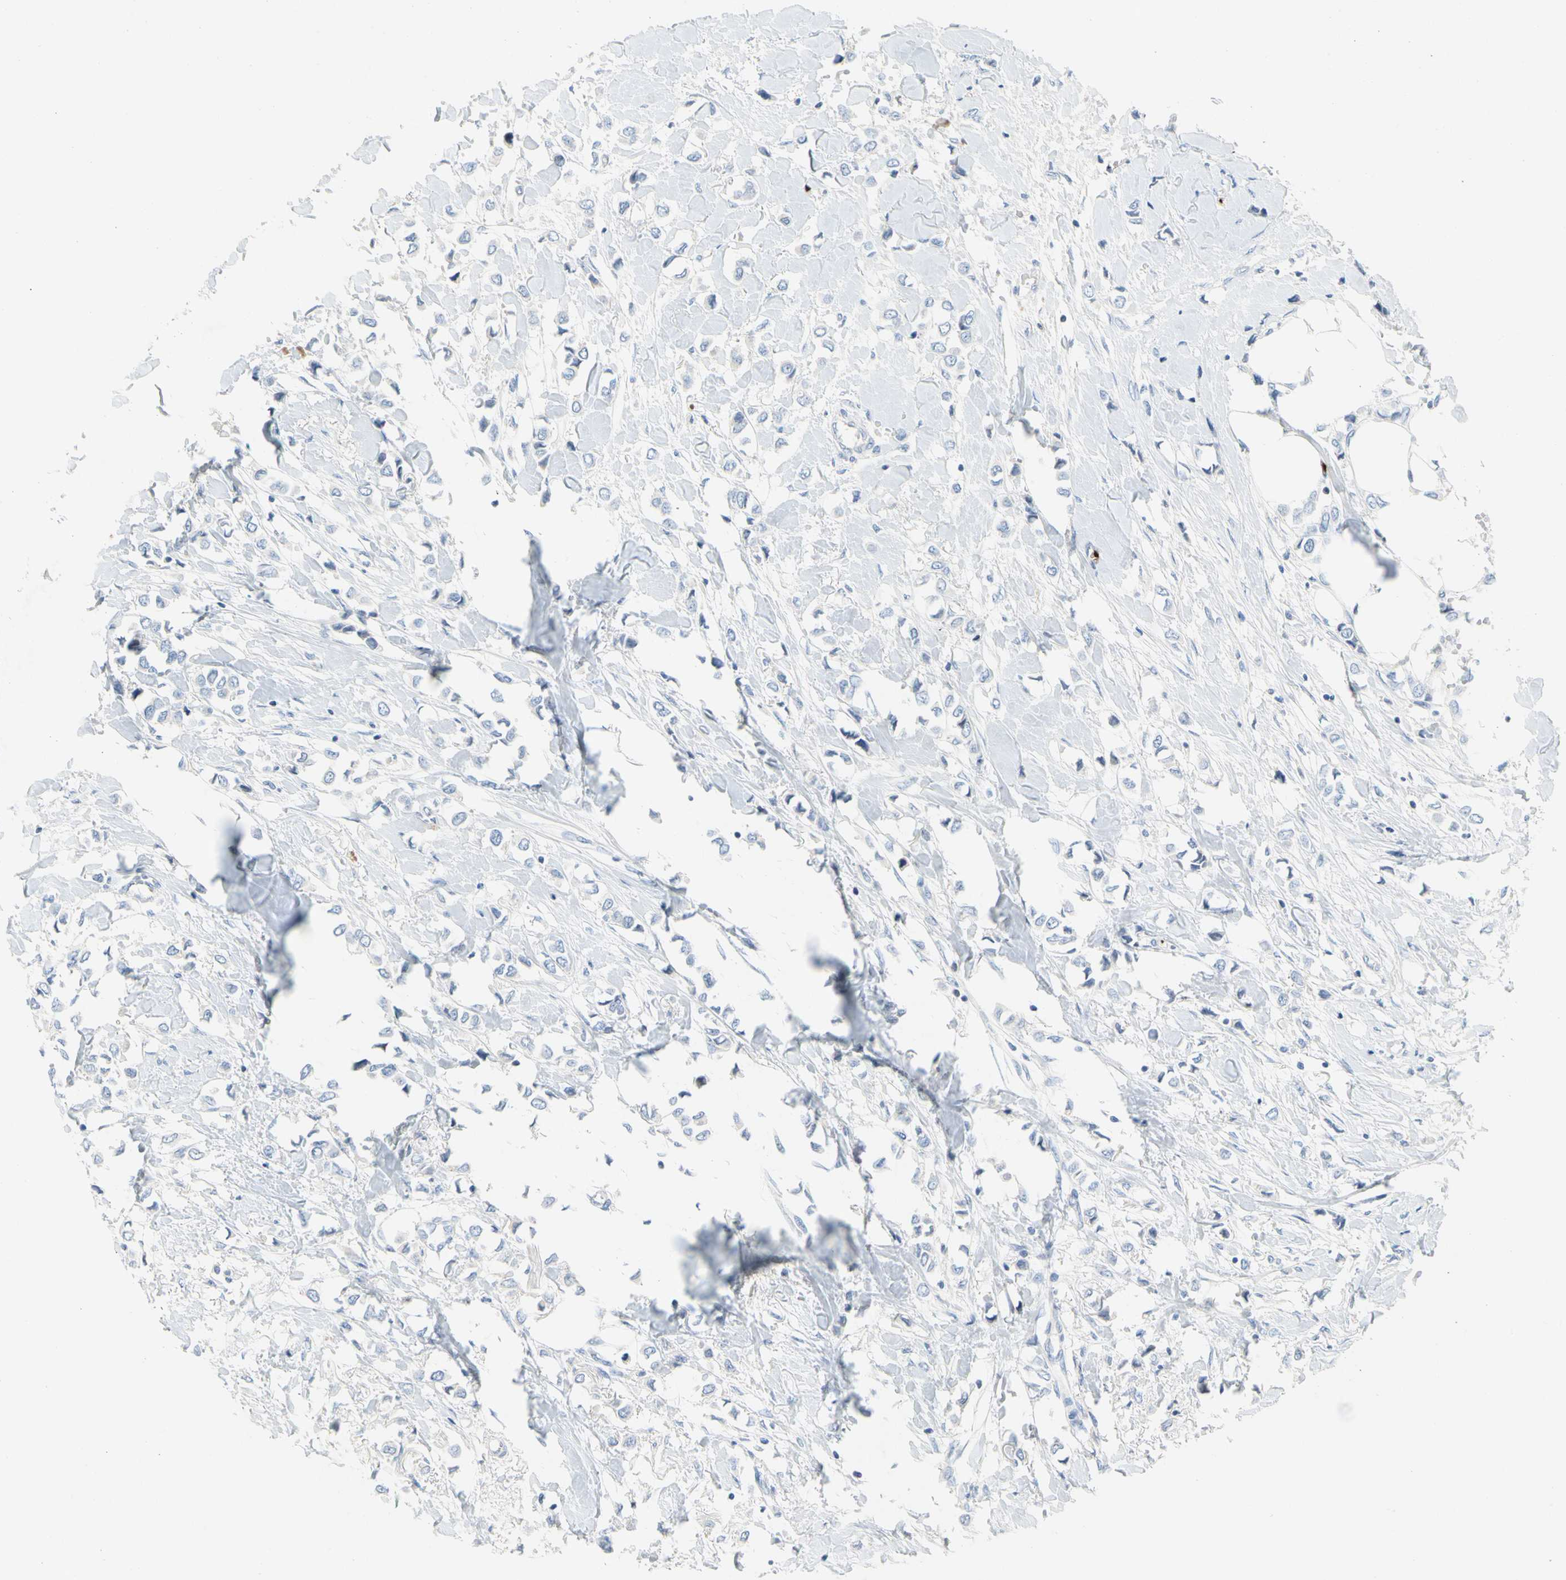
{"staining": {"intensity": "negative", "quantity": "none", "location": "none"}, "tissue": "breast cancer", "cell_type": "Tumor cells", "image_type": "cancer", "snomed": [{"axis": "morphology", "description": "Lobular carcinoma"}, {"axis": "topography", "description": "Breast"}], "caption": "The histopathology image exhibits no significant expression in tumor cells of breast cancer (lobular carcinoma). The staining is performed using DAB brown chromogen with nuclei counter-stained in using hematoxylin.", "gene": "PPBP", "patient": {"sex": "female", "age": 51}}